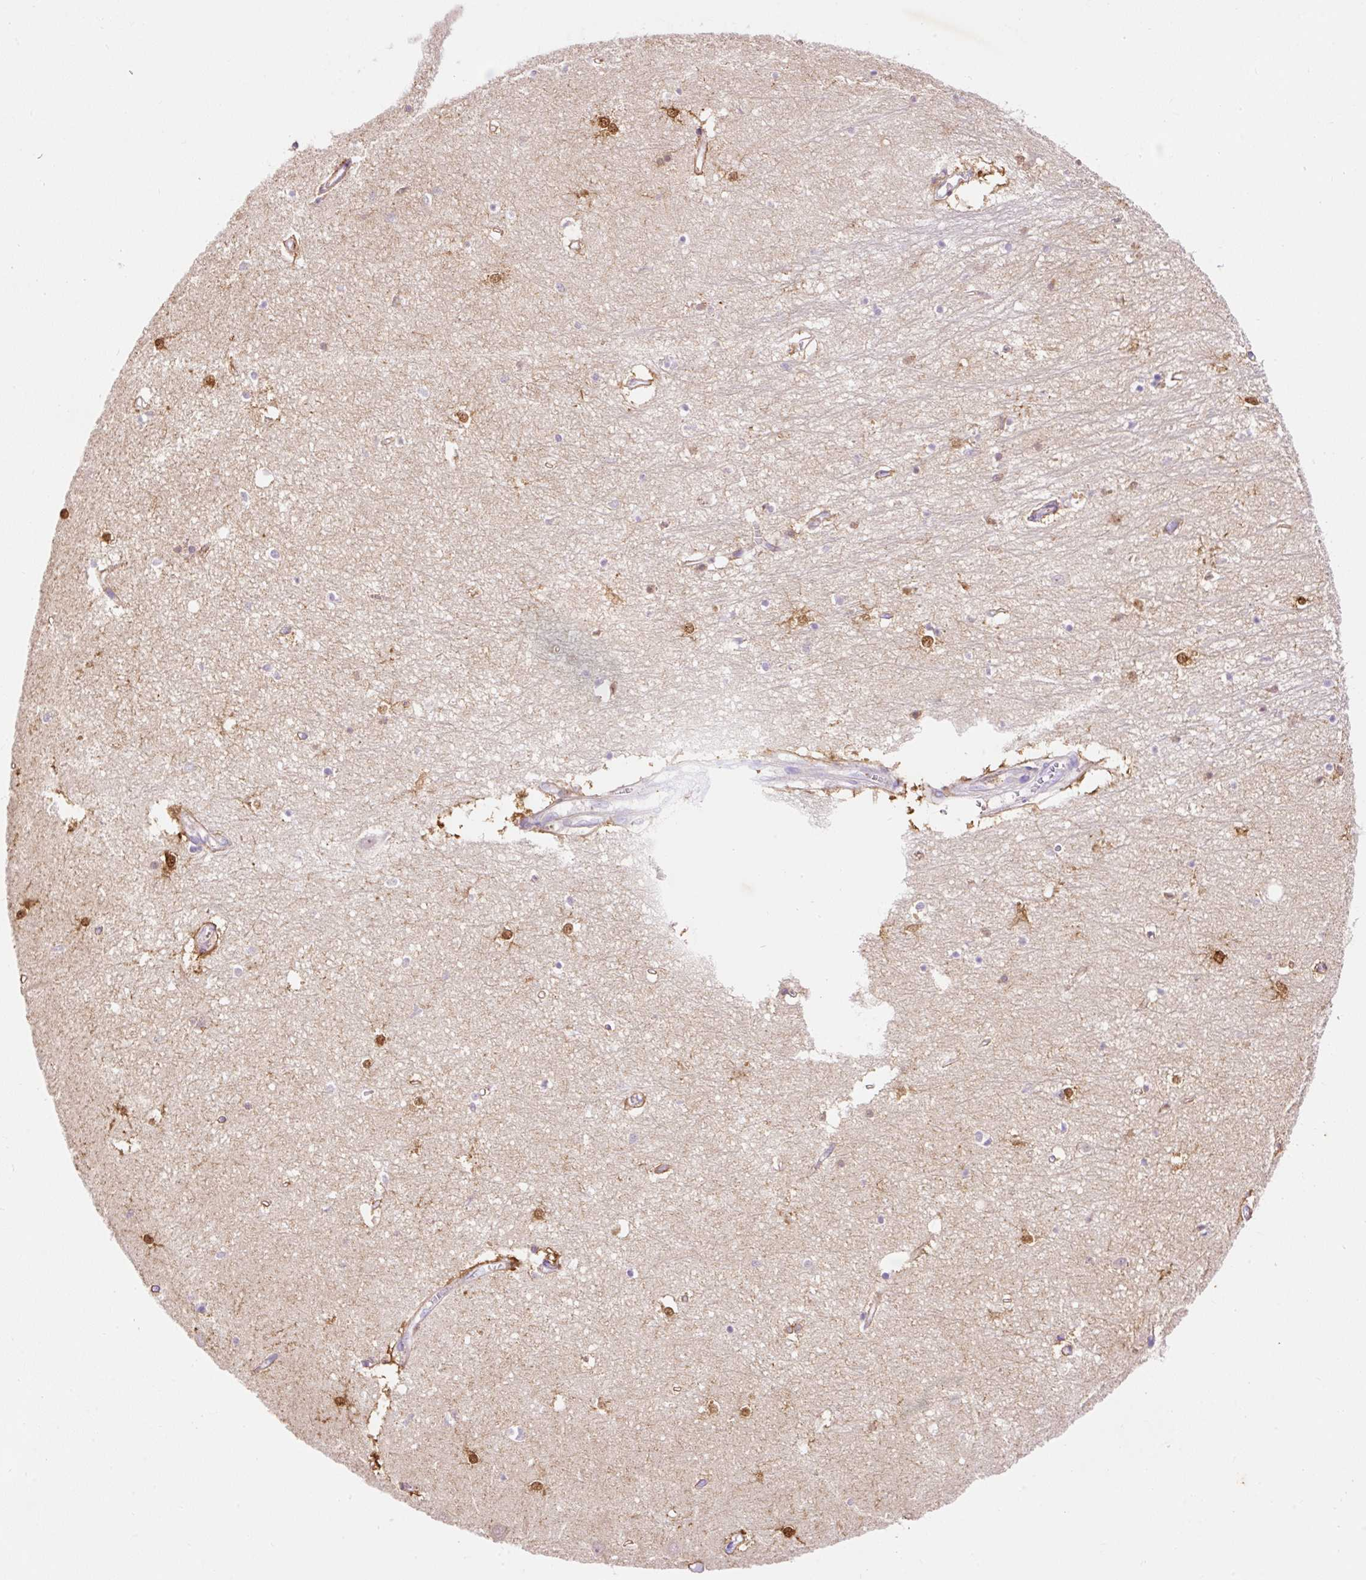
{"staining": {"intensity": "strong", "quantity": "25%-75%", "location": "cytoplasmic/membranous,nuclear"}, "tissue": "hippocampus", "cell_type": "Glial cells", "image_type": "normal", "snomed": [{"axis": "morphology", "description": "Normal tissue, NOS"}, {"axis": "topography", "description": "Hippocampus"}], "caption": "Immunohistochemistry (IHC) histopathology image of benign hippocampus: human hippocampus stained using immunohistochemistry (IHC) reveals high levels of strong protein expression localized specifically in the cytoplasmic/membranous,nuclear of glial cells, appearing as a cytoplasmic/membranous,nuclear brown color.", "gene": "OR4K15", "patient": {"sex": "female", "age": 64}}